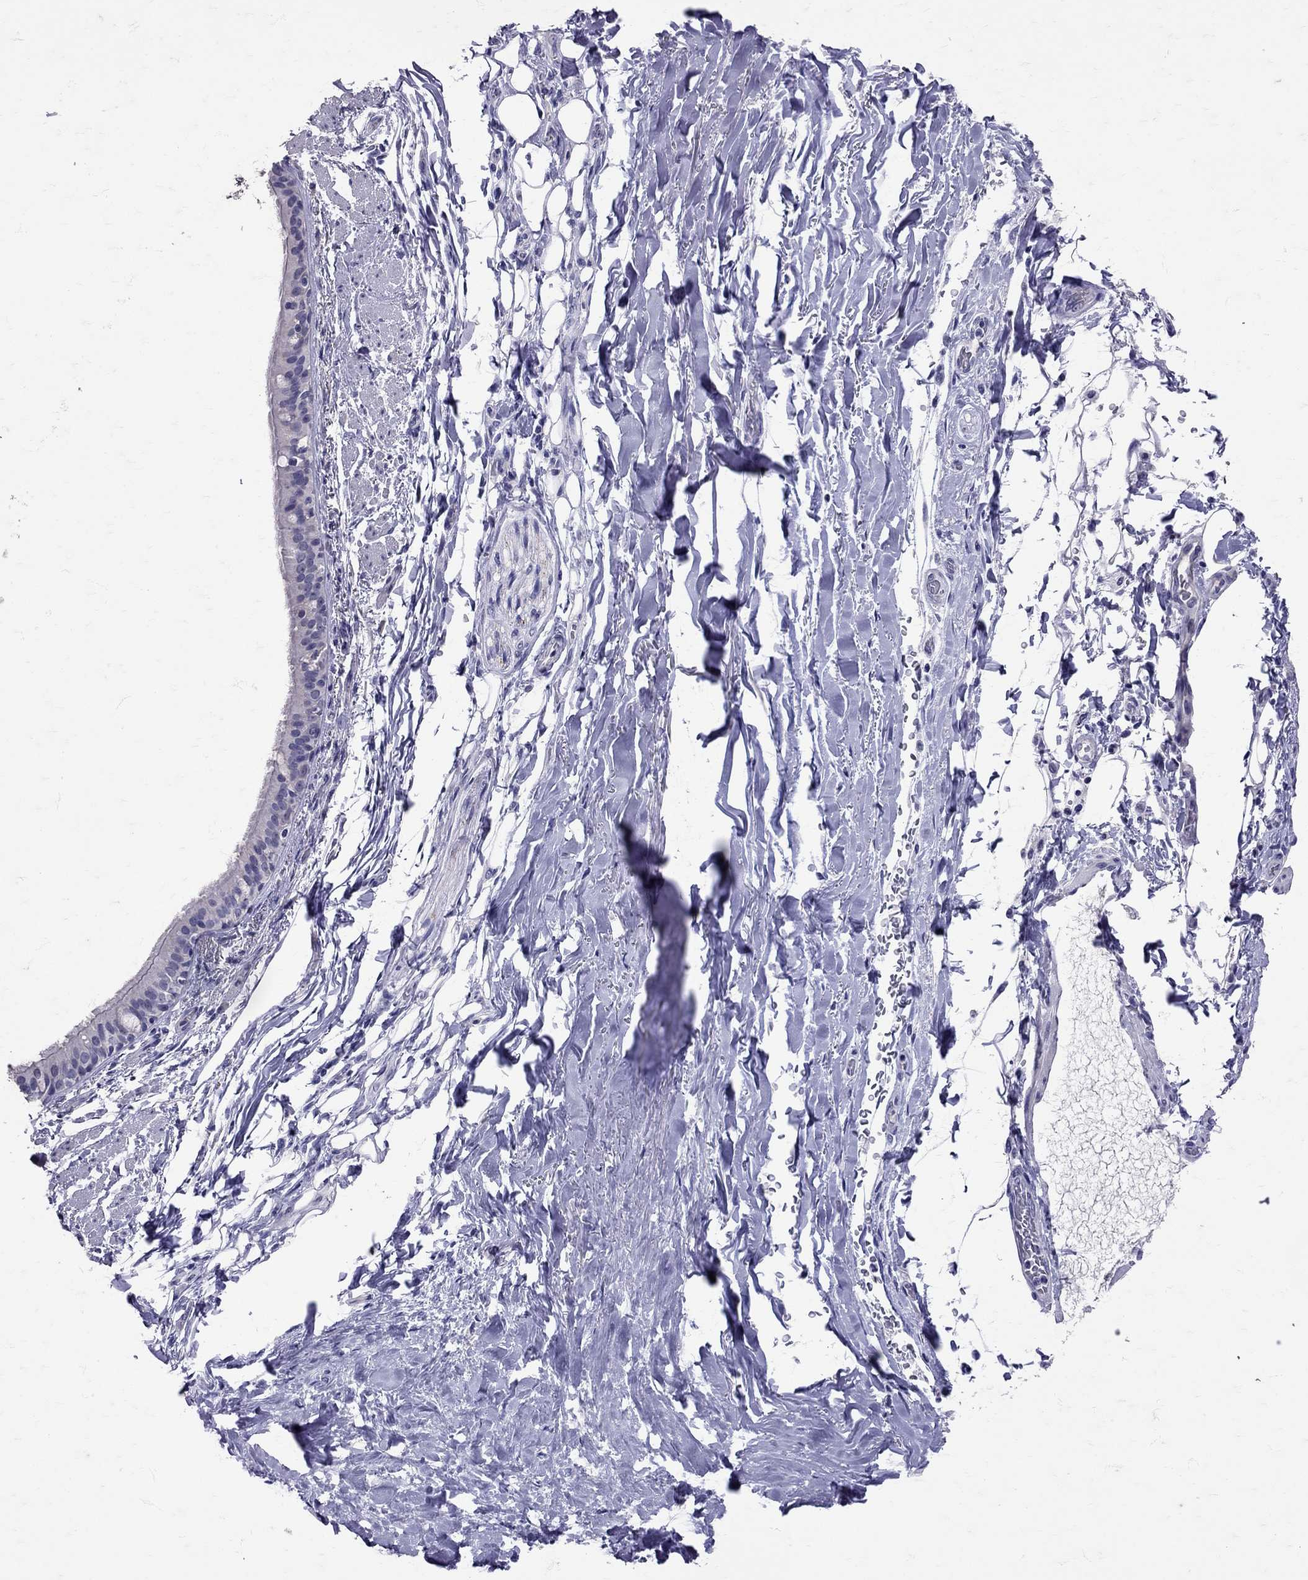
{"staining": {"intensity": "negative", "quantity": "none", "location": "none"}, "tissue": "bronchus", "cell_type": "Respiratory epithelial cells", "image_type": "normal", "snomed": [{"axis": "morphology", "description": "Normal tissue, NOS"}, {"axis": "morphology", "description": "Squamous cell carcinoma, NOS"}, {"axis": "topography", "description": "Bronchus"}, {"axis": "topography", "description": "Lung"}], "caption": "Bronchus stained for a protein using IHC reveals no staining respiratory epithelial cells.", "gene": "SST", "patient": {"sex": "male", "age": 69}}